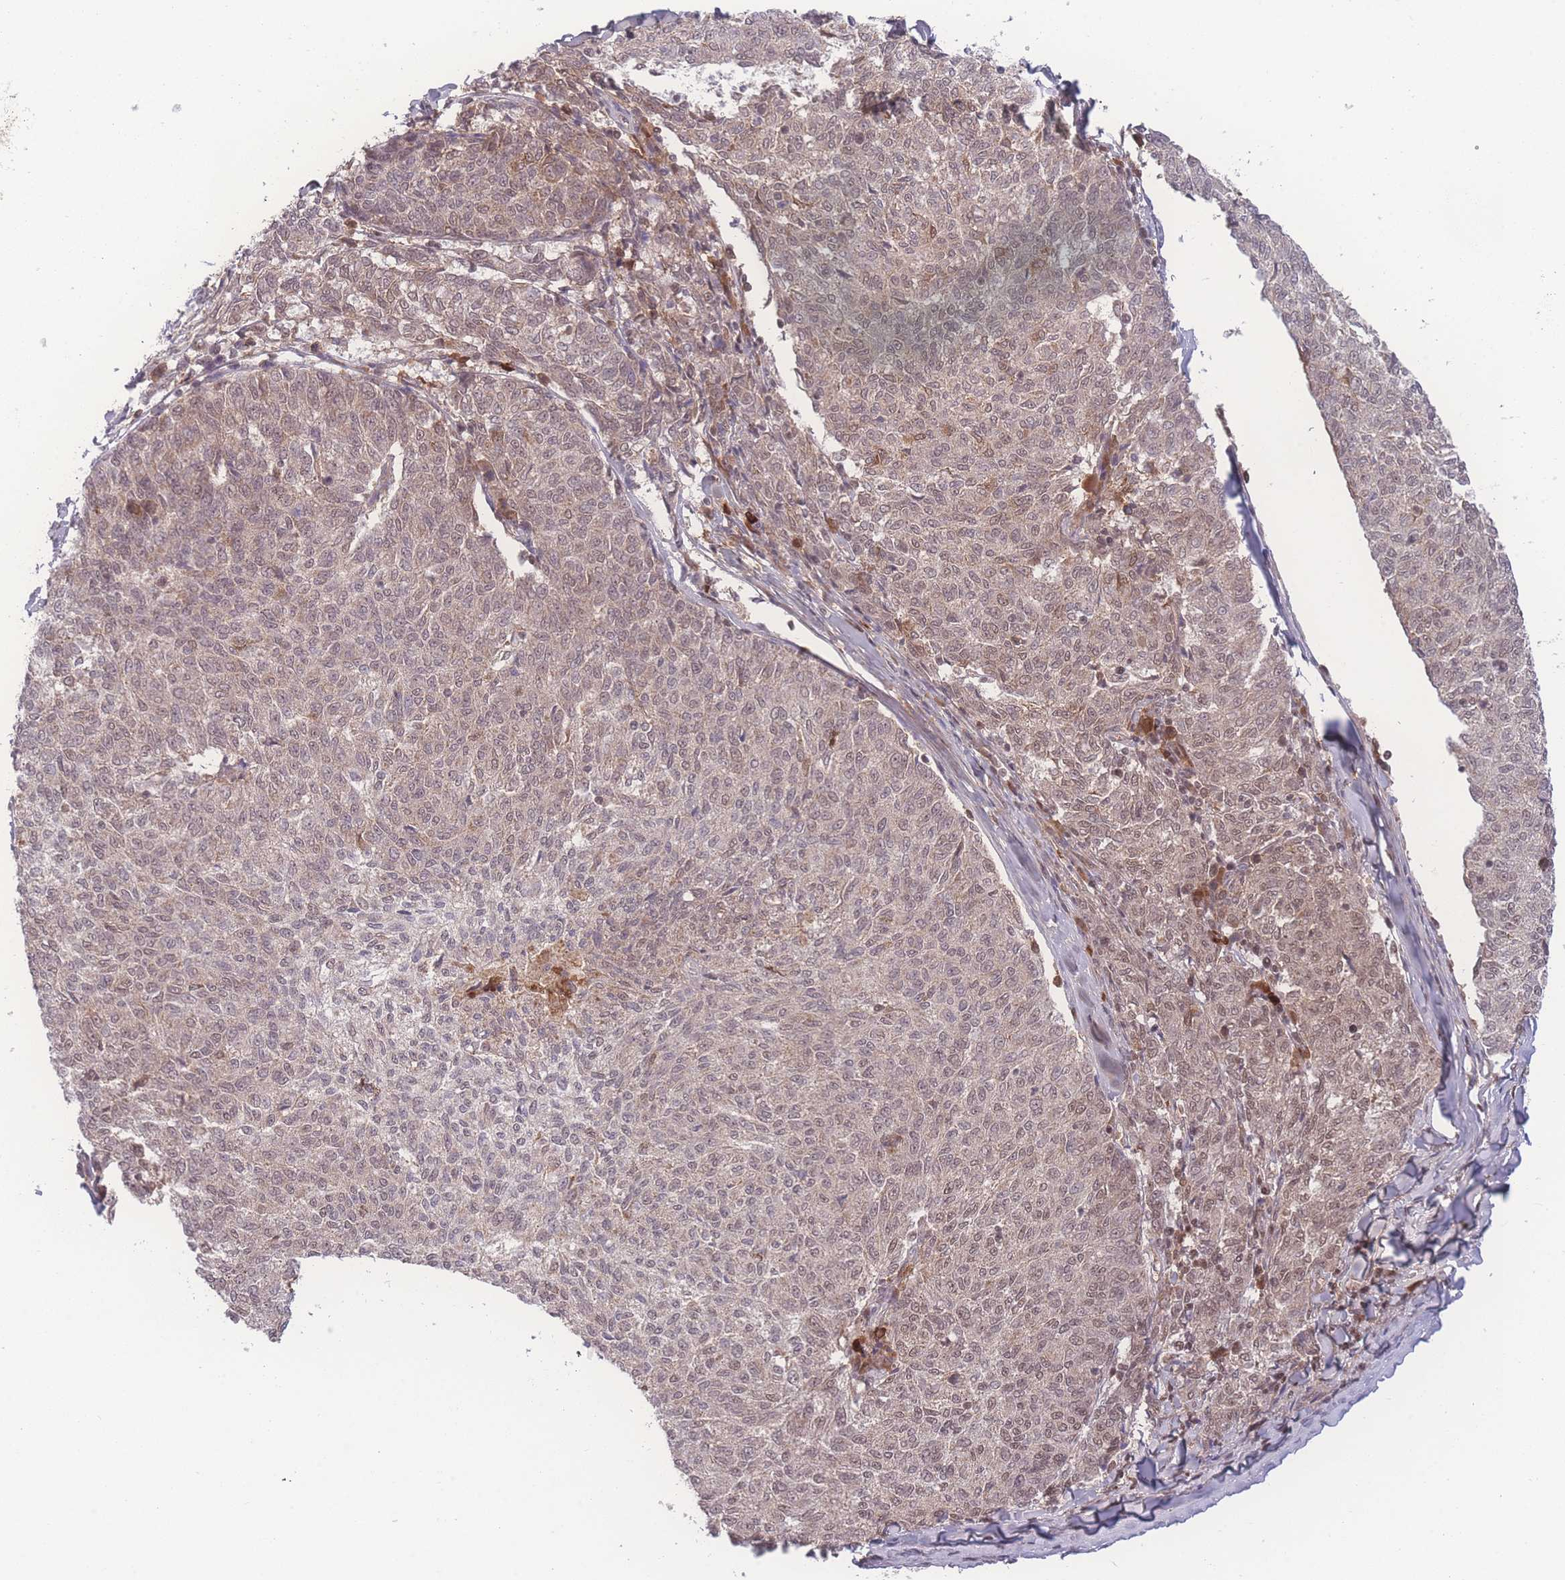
{"staining": {"intensity": "moderate", "quantity": "25%-75%", "location": "nuclear"}, "tissue": "melanoma", "cell_type": "Tumor cells", "image_type": "cancer", "snomed": [{"axis": "morphology", "description": "Malignant melanoma, NOS"}, {"axis": "topography", "description": "Skin"}], "caption": "Tumor cells exhibit moderate nuclear staining in approximately 25%-75% of cells in melanoma.", "gene": "RAVER1", "patient": {"sex": "female", "age": 72}}